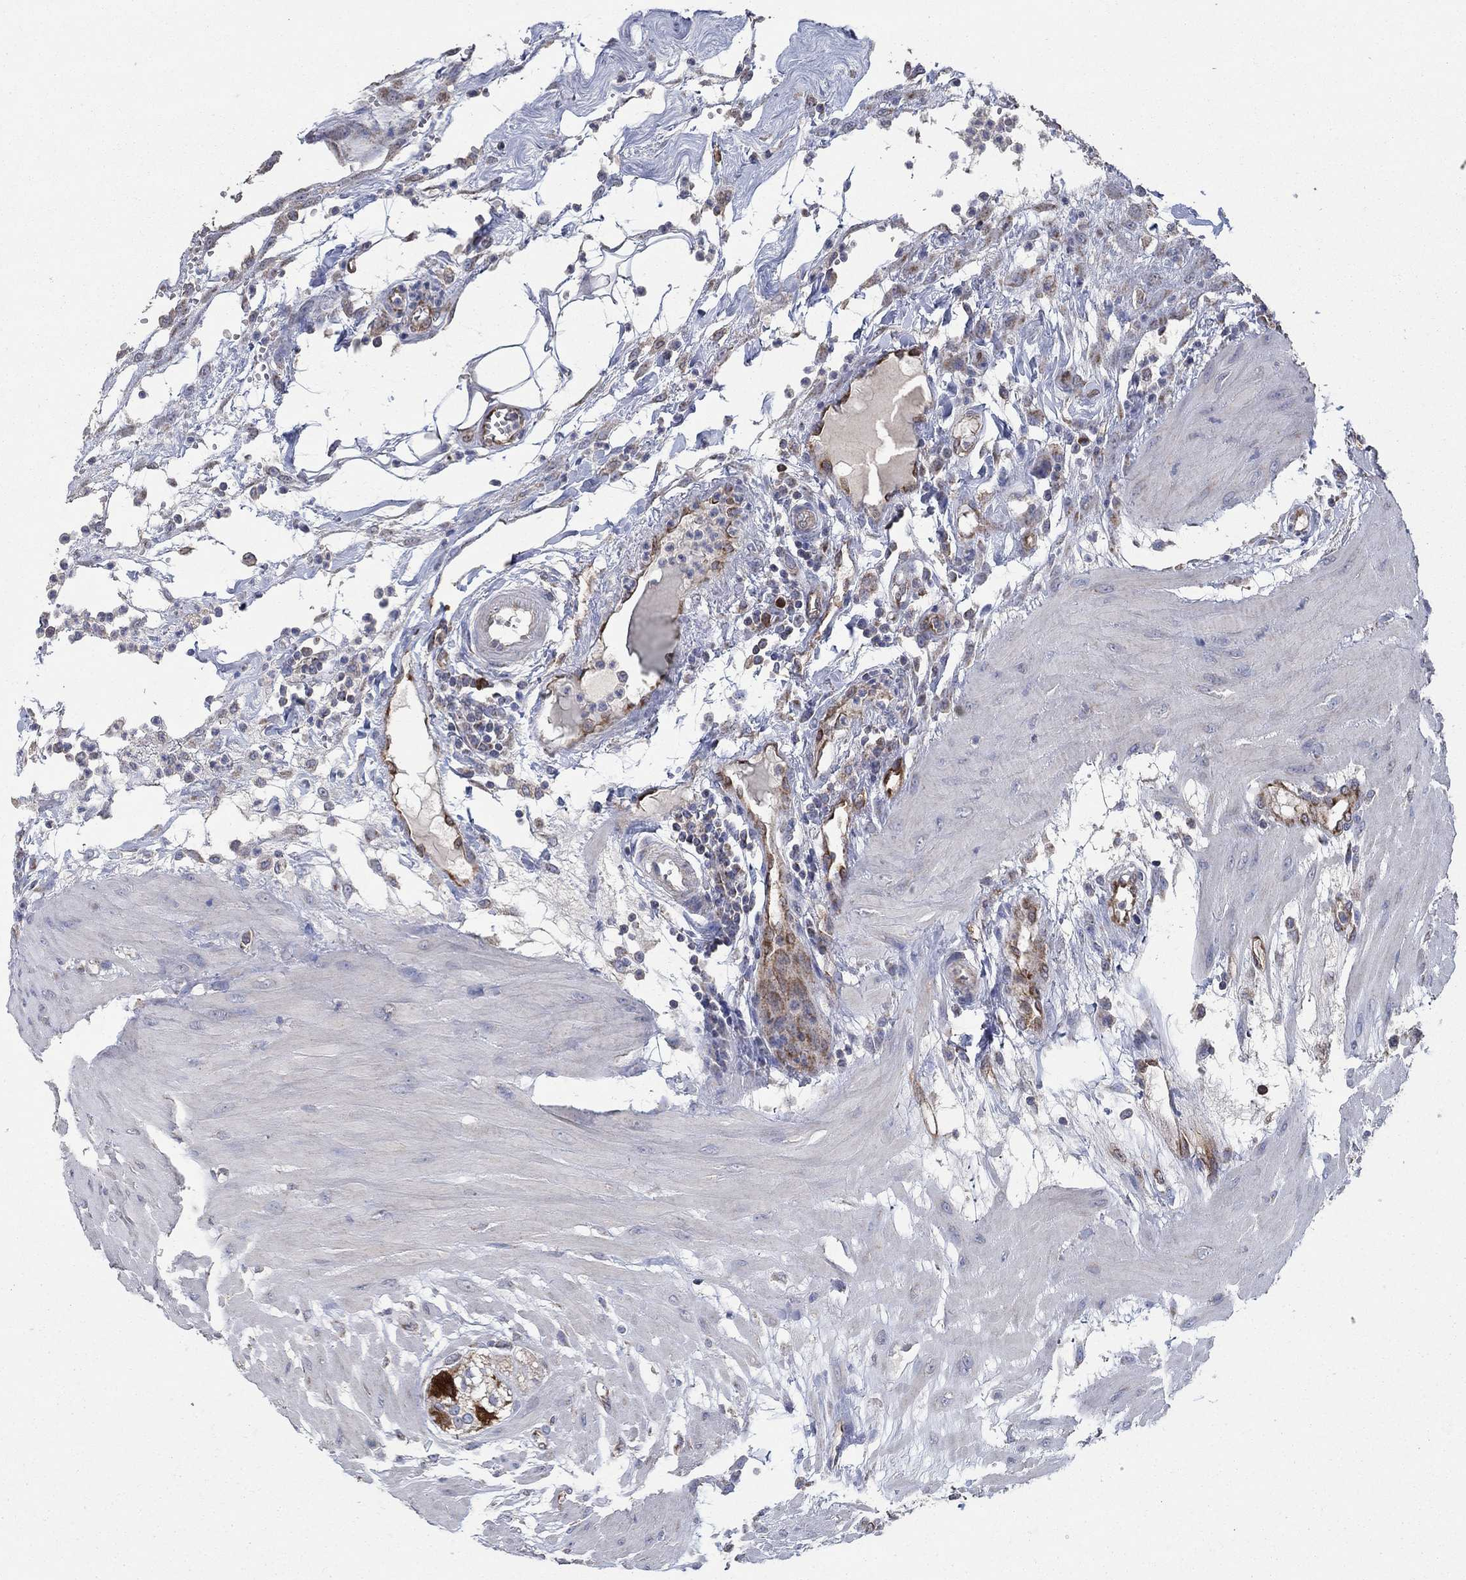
{"staining": {"intensity": "negative", "quantity": "none", "location": "none"}, "tissue": "colon", "cell_type": "Endothelial cells", "image_type": "normal", "snomed": [{"axis": "morphology", "description": "Normal tissue, NOS"}, {"axis": "morphology", "description": "Adenocarcinoma, NOS"}, {"axis": "topography", "description": "Colon"}], "caption": "This micrograph is of benign colon stained with immunohistochemistry to label a protein in brown with the nuclei are counter-stained blue. There is no staining in endothelial cells. Nuclei are stained in blue.", "gene": "HID1", "patient": {"sex": "male", "age": 65}}